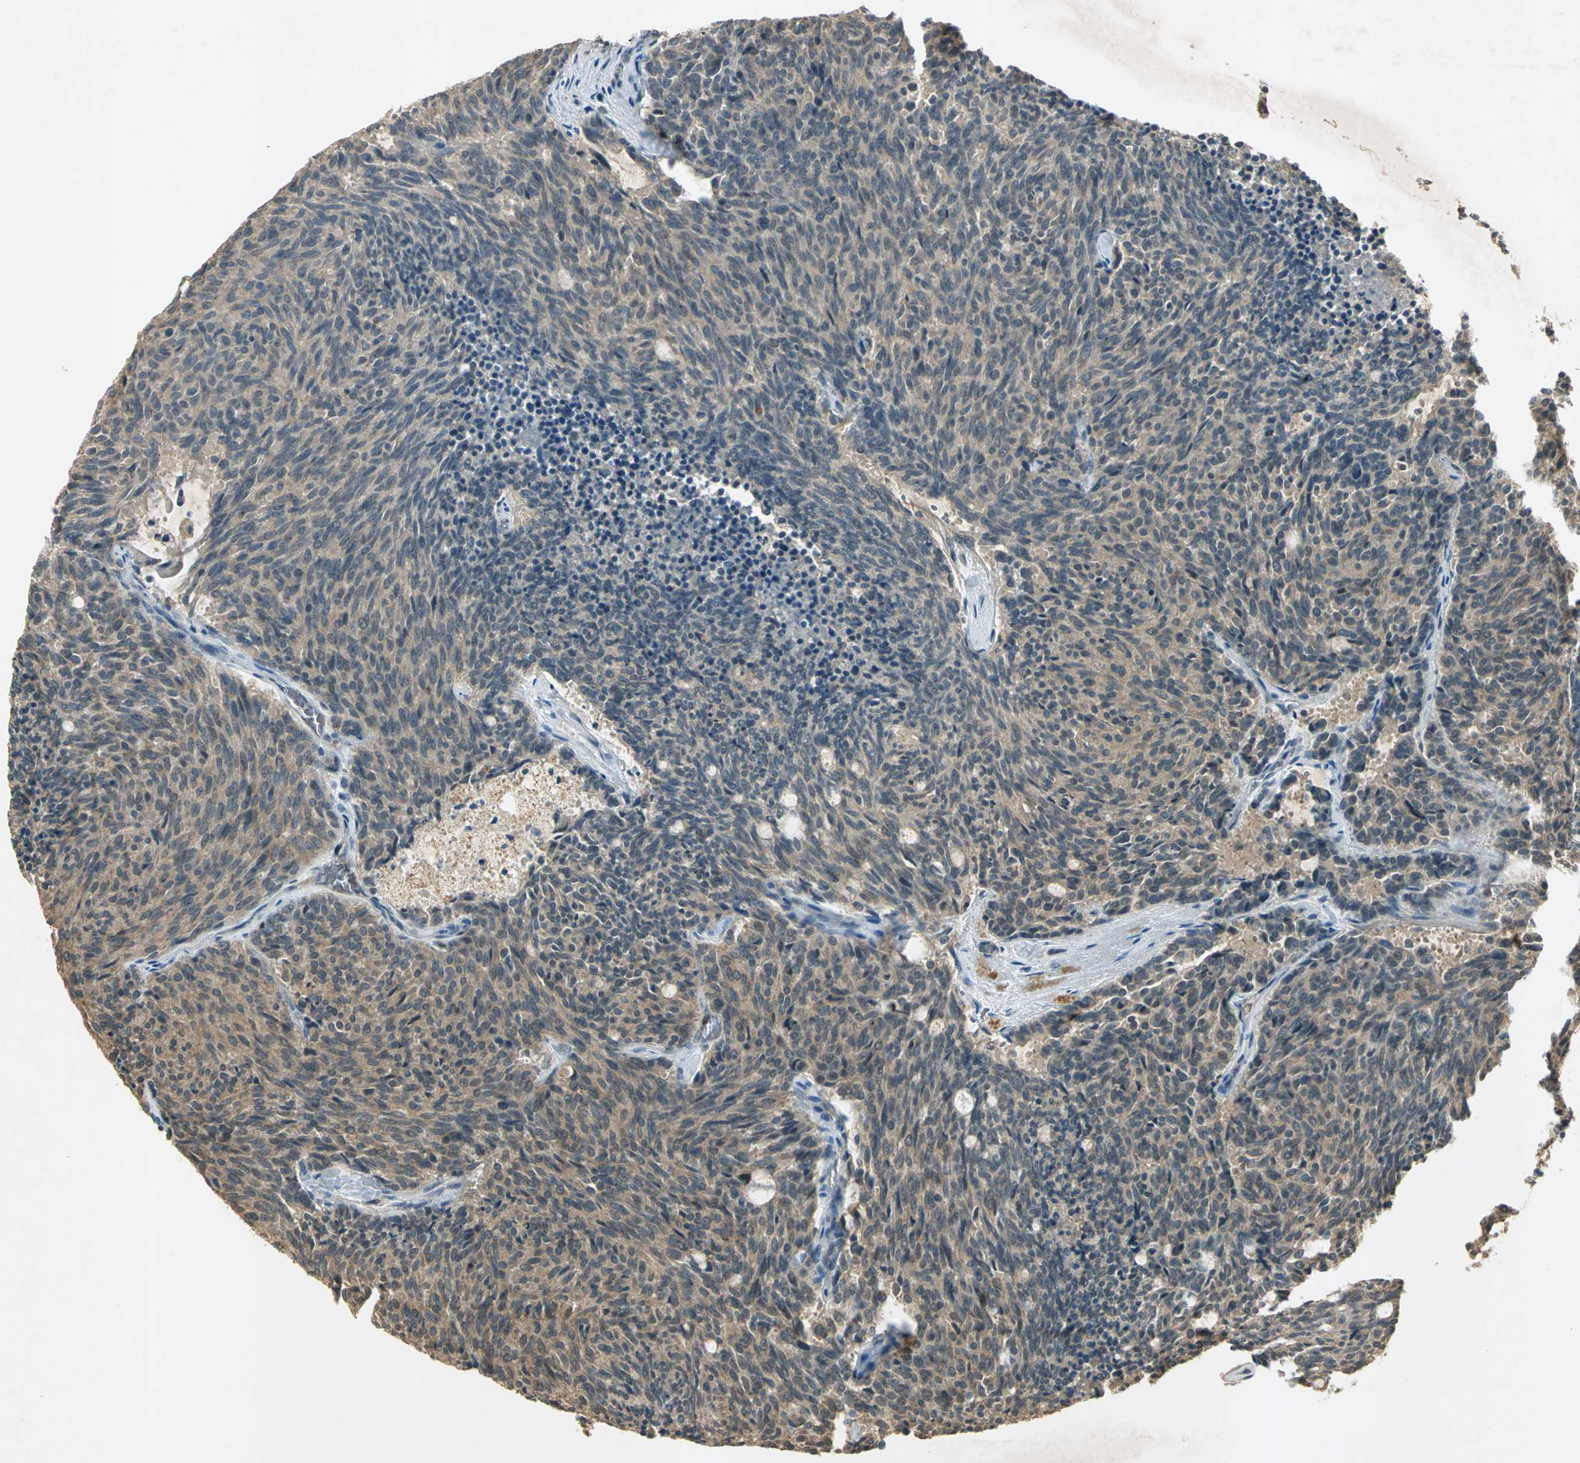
{"staining": {"intensity": "weak", "quantity": ">75%", "location": "cytoplasmic/membranous"}, "tissue": "carcinoid", "cell_type": "Tumor cells", "image_type": "cancer", "snomed": [{"axis": "morphology", "description": "Carcinoid, malignant, NOS"}, {"axis": "topography", "description": "Pancreas"}], "caption": "Human malignant carcinoid stained with a brown dye shows weak cytoplasmic/membranous positive staining in about >75% of tumor cells.", "gene": "KEAP1", "patient": {"sex": "female", "age": 54}}